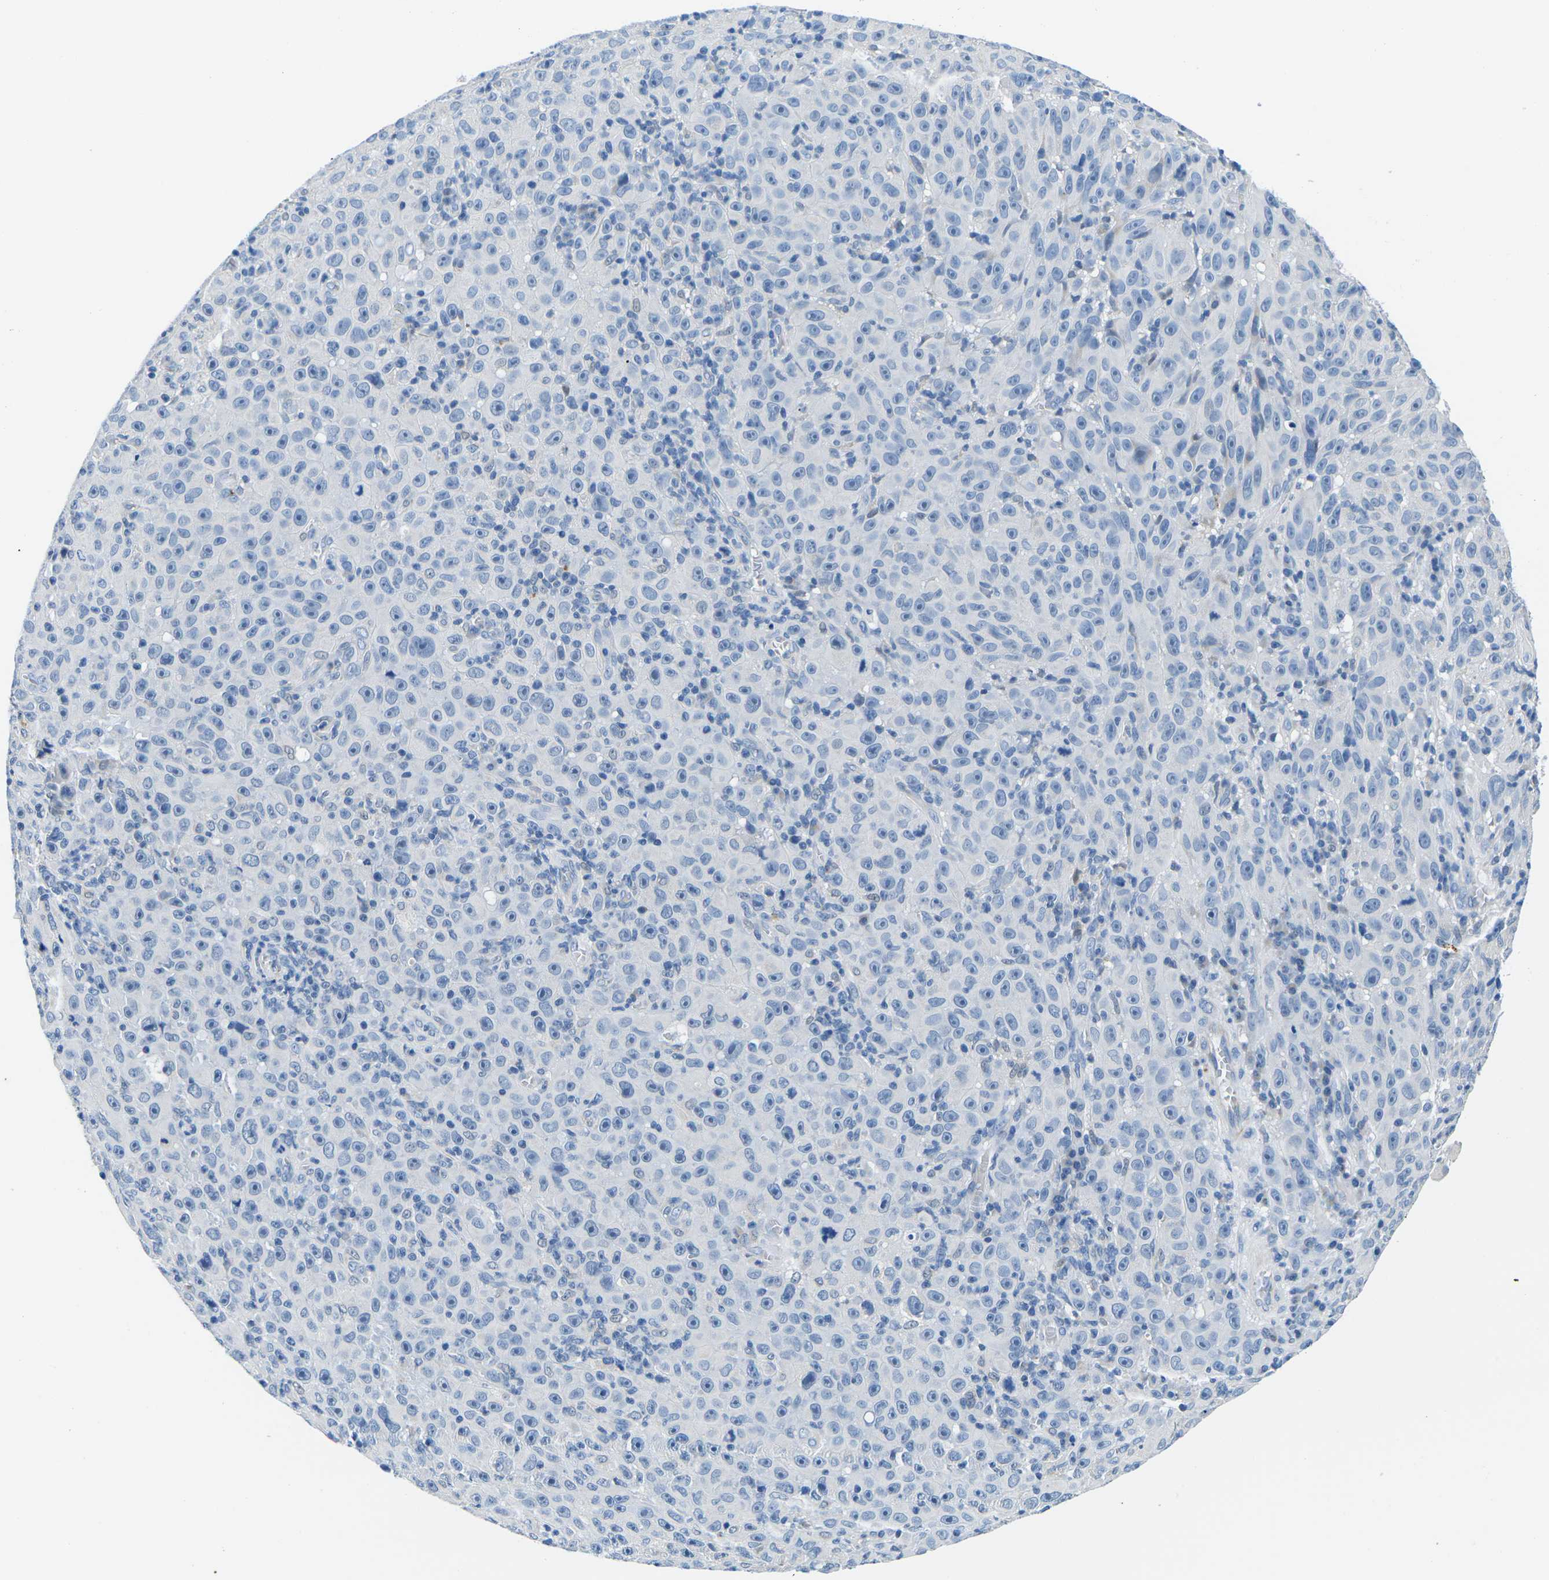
{"staining": {"intensity": "negative", "quantity": "none", "location": "none"}, "tissue": "melanoma", "cell_type": "Tumor cells", "image_type": "cancer", "snomed": [{"axis": "morphology", "description": "Malignant melanoma, NOS"}, {"axis": "topography", "description": "Skin"}], "caption": "There is no significant expression in tumor cells of melanoma.", "gene": "TM6SF1", "patient": {"sex": "female", "age": 82}}